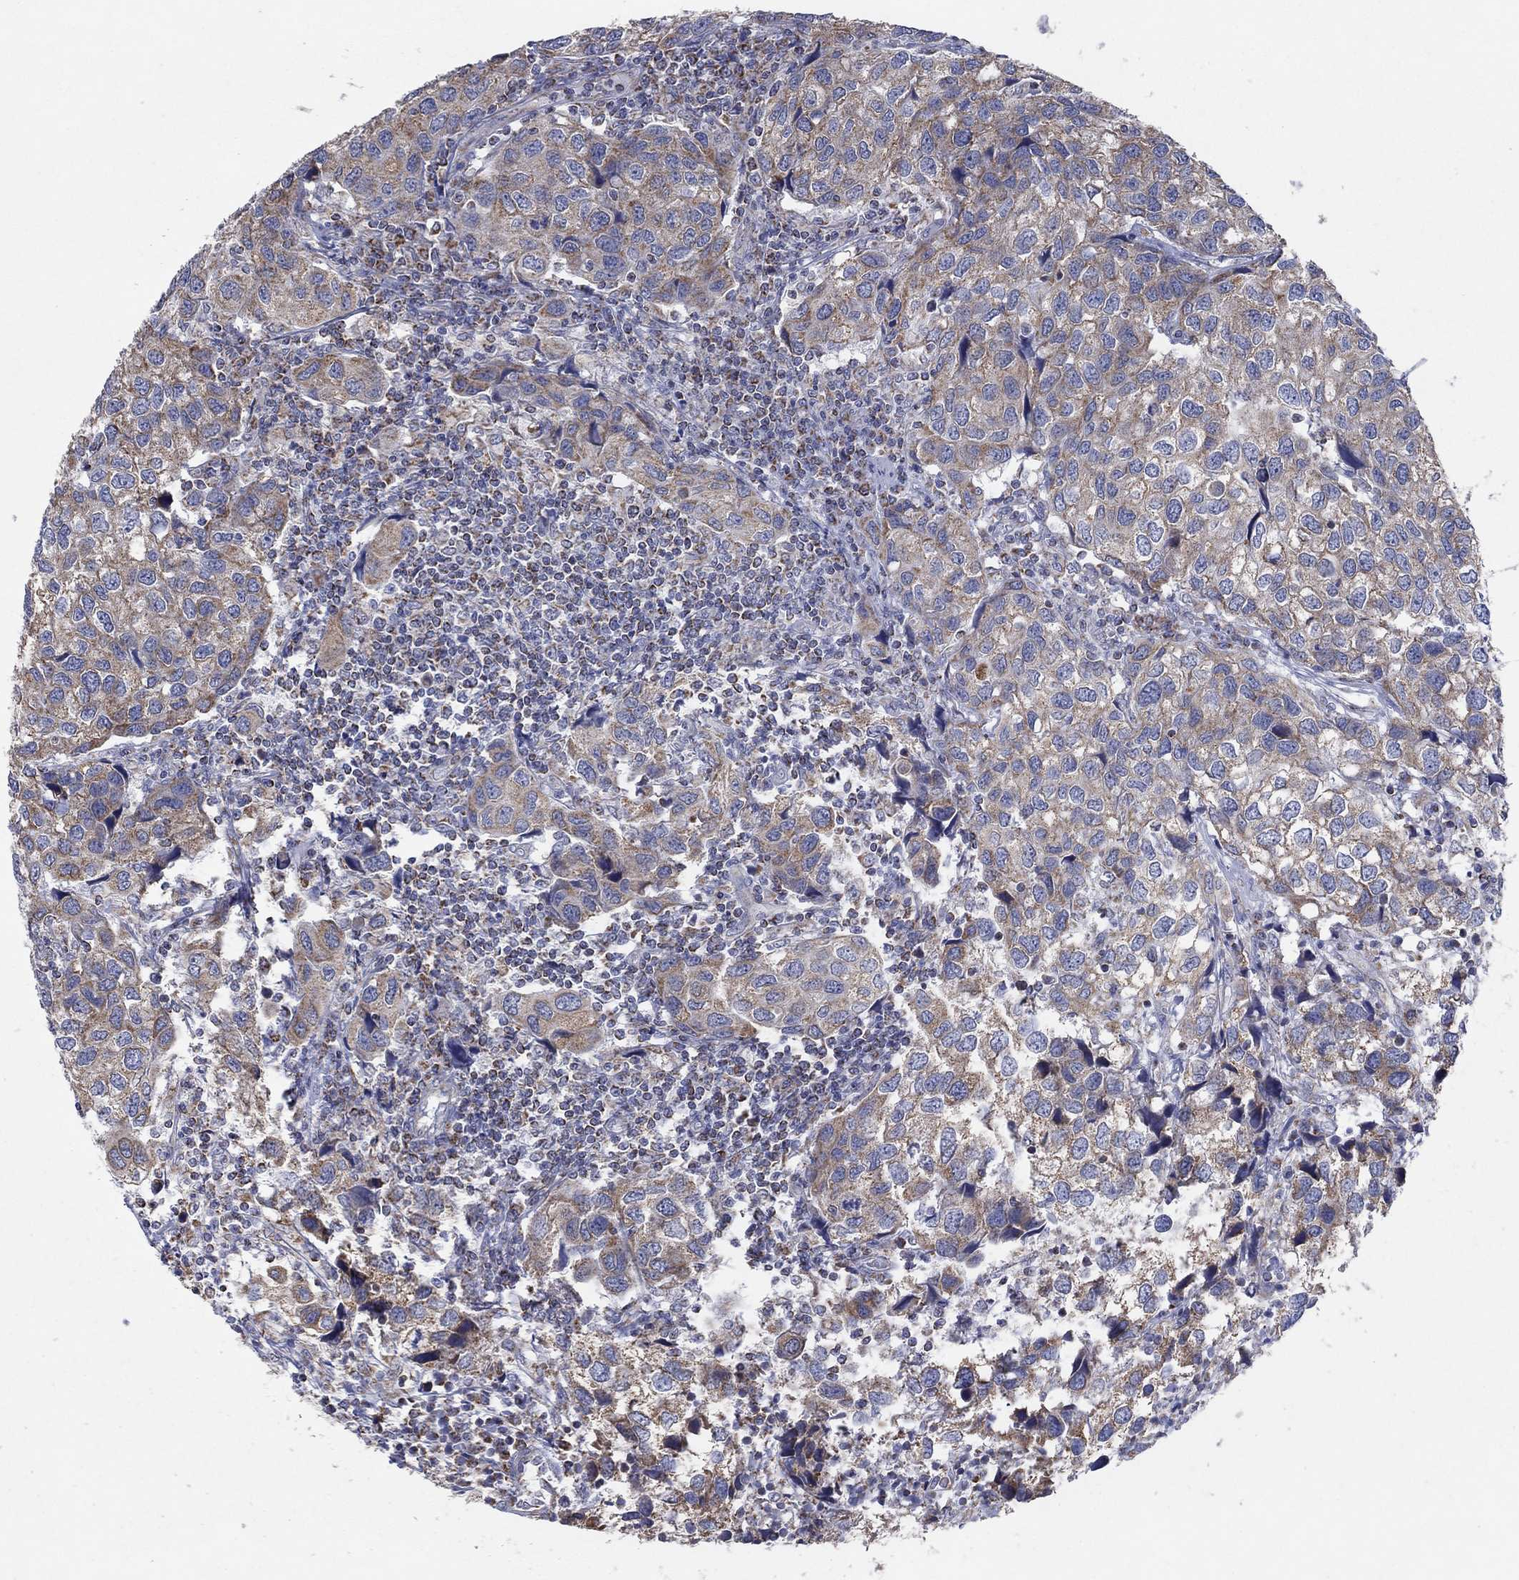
{"staining": {"intensity": "moderate", "quantity": "25%-75%", "location": "cytoplasmic/membranous"}, "tissue": "urothelial cancer", "cell_type": "Tumor cells", "image_type": "cancer", "snomed": [{"axis": "morphology", "description": "Urothelial carcinoma, High grade"}, {"axis": "topography", "description": "Urinary bladder"}], "caption": "The image displays staining of high-grade urothelial carcinoma, revealing moderate cytoplasmic/membranous protein expression (brown color) within tumor cells.", "gene": "C9orf85", "patient": {"sex": "male", "age": 79}}